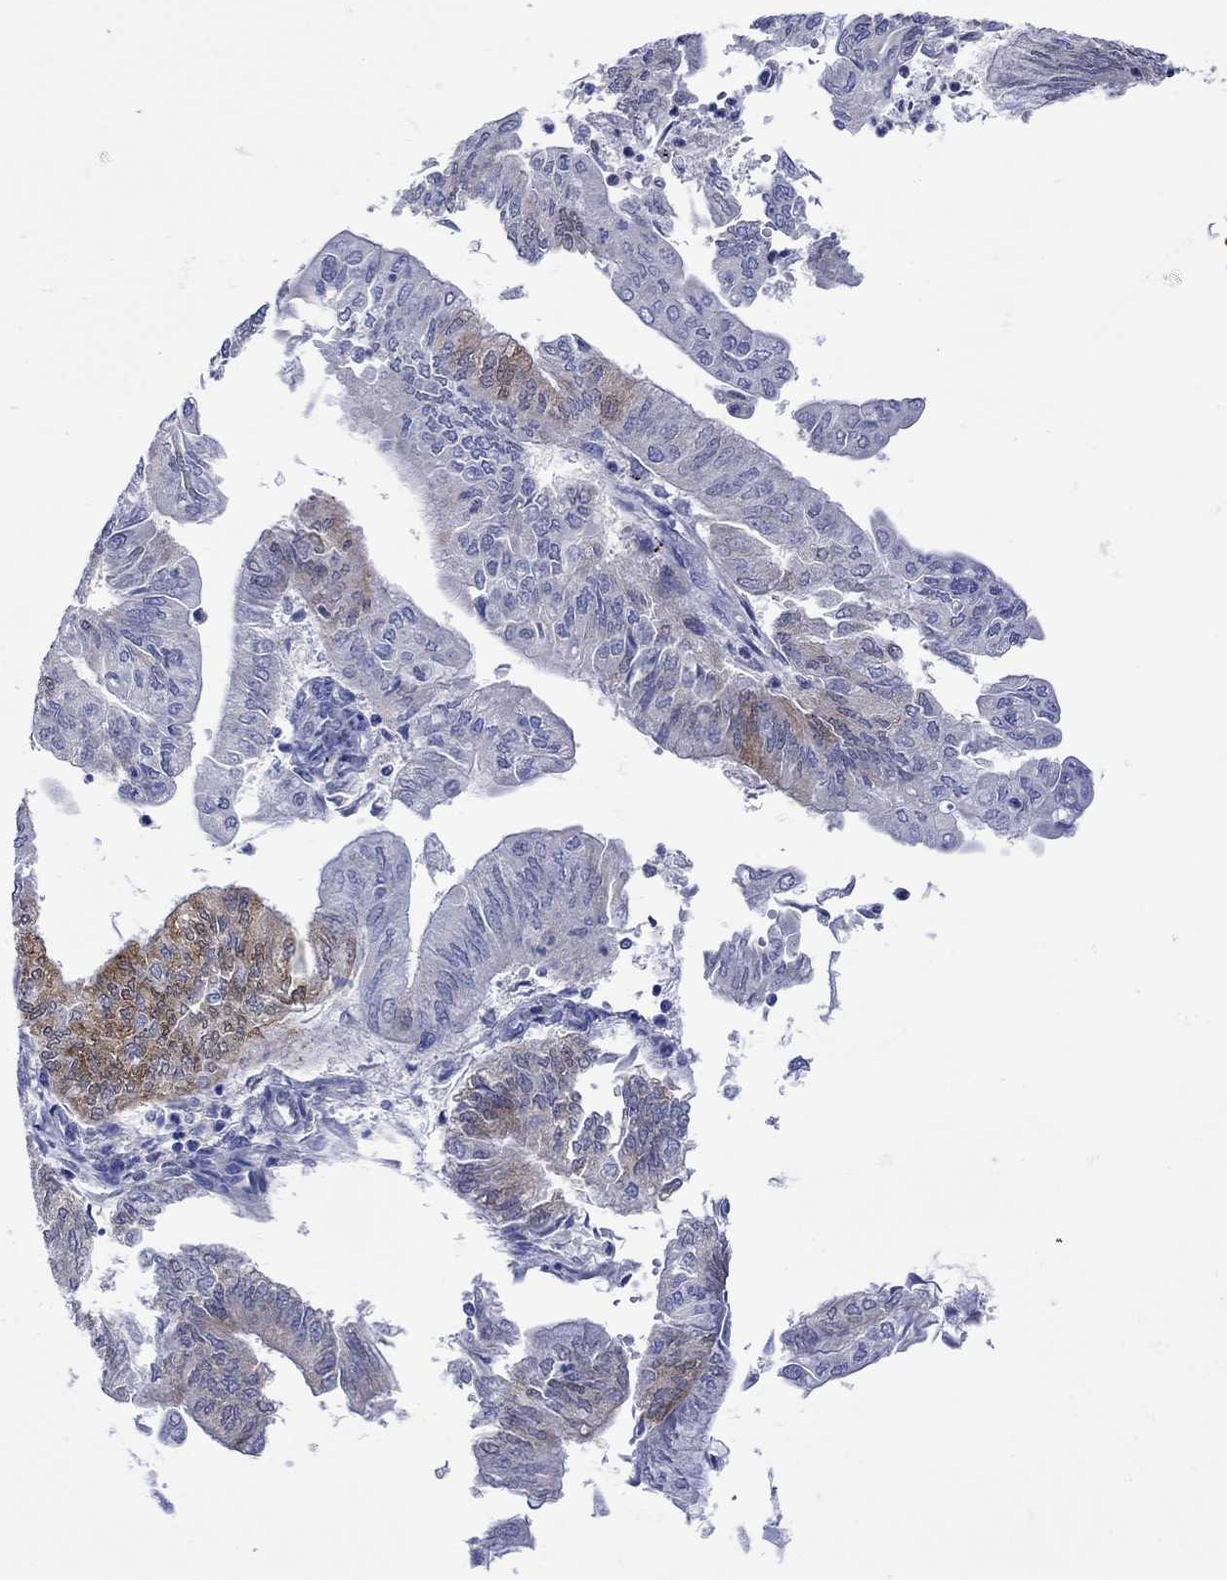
{"staining": {"intensity": "moderate", "quantity": "<25%", "location": "cytoplasmic/membranous"}, "tissue": "endometrial cancer", "cell_type": "Tumor cells", "image_type": "cancer", "snomed": [{"axis": "morphology", "description": "Adenocarcinoma, NOS"}, {"axis": "topography", "description": "Endometrium"}], "caption": "Endometrial cancer (adenocarcinoma) was stained to show a protein in brown. There is low levels of moderate cytoplasmic/membranous staining in approximately <25% of tumor cells.", "gene": "MSI1", "patient": {"sex": "female", "age": 59}}